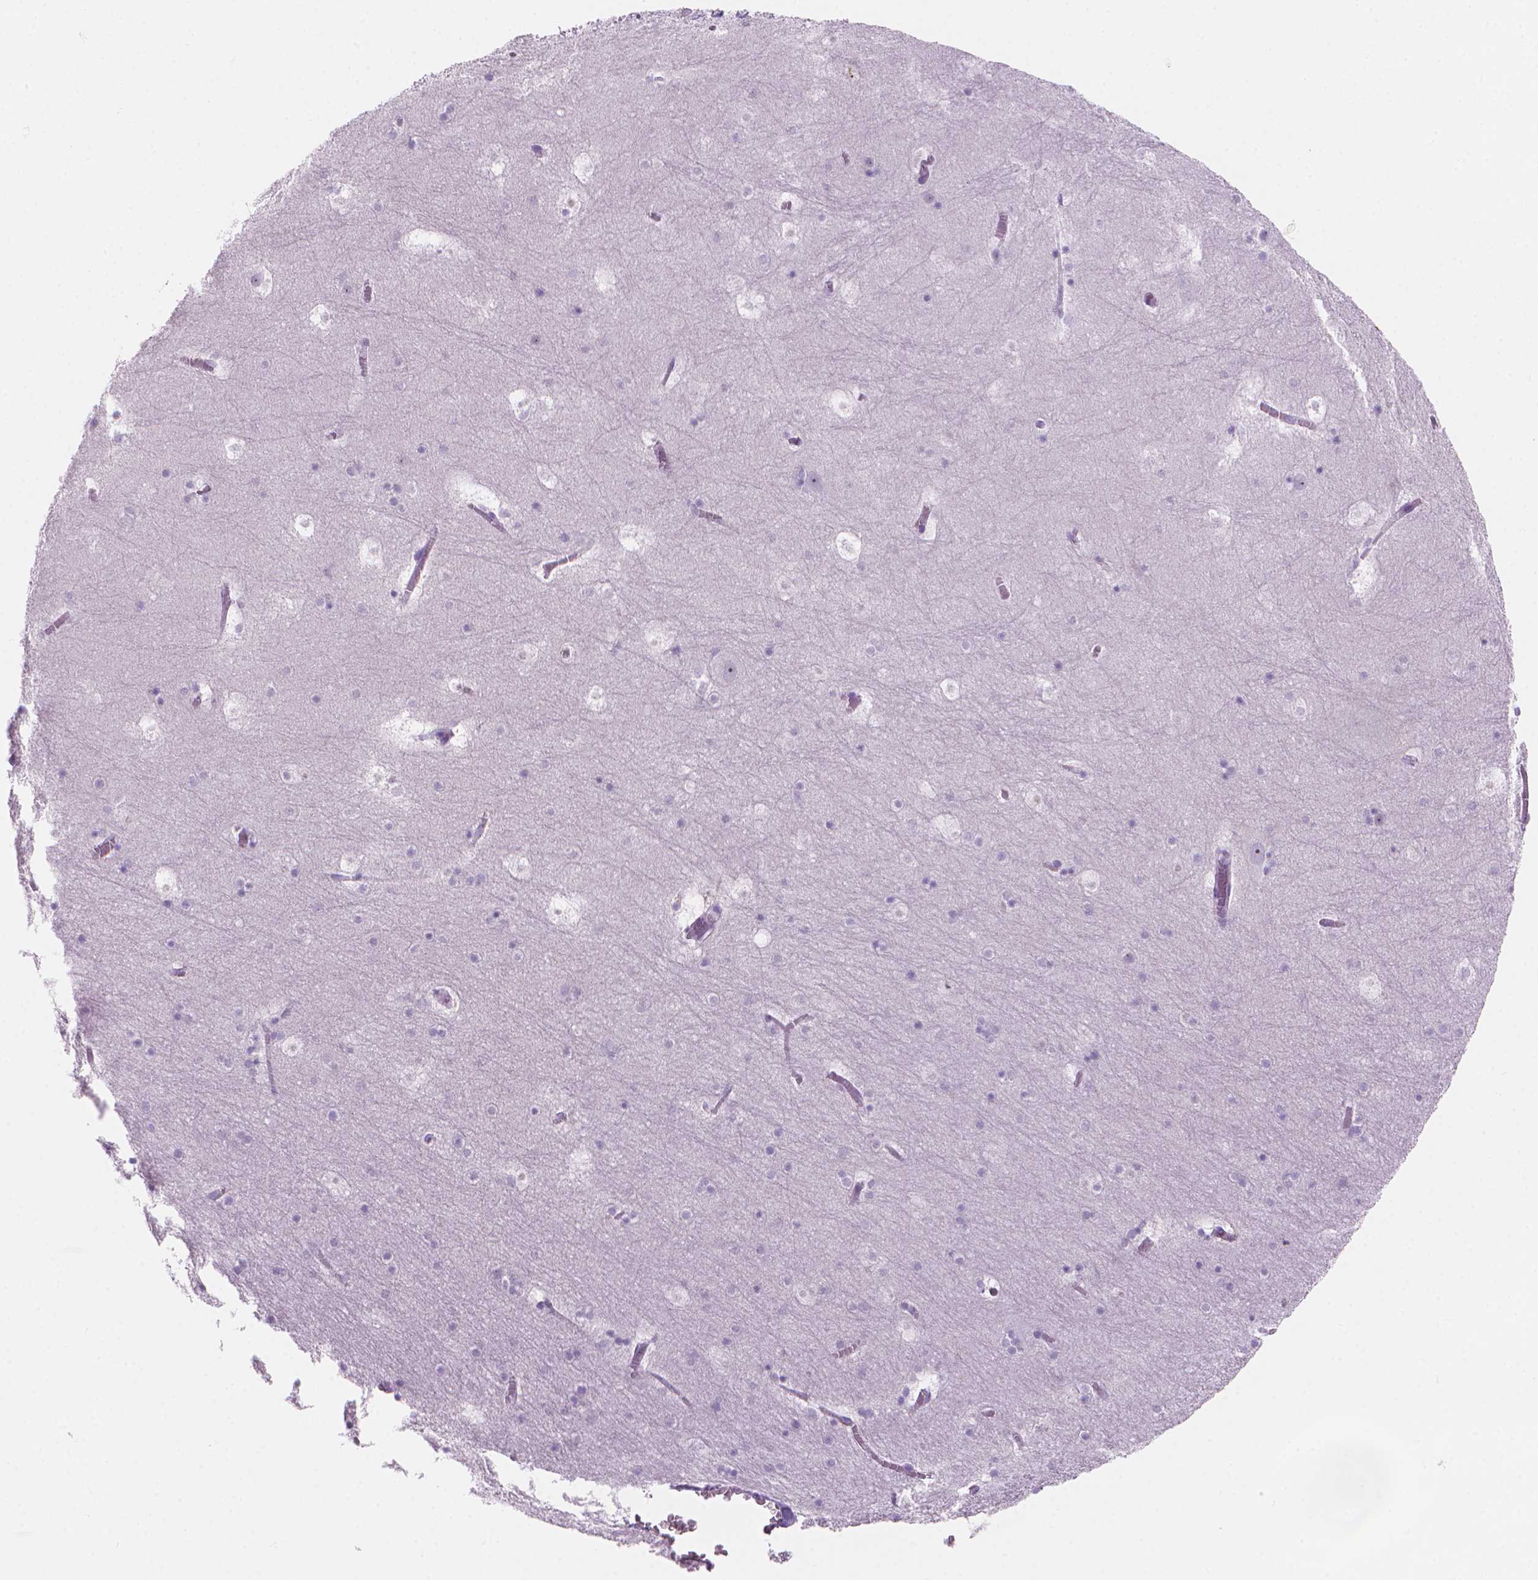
{"staining": {"intensity": "negative", "quantity": "none", "location": "none"}, "tissue": "hippocampus", "cell_type": "Glial cells", "image_type": "normal", "snomed": [{"axis": "morphology", "description": "Normal tissue, NOS"}, {"axis": "topography", "description": "Hippocampus"}], "caption": "Unremarkable hippocampus was stained to show a protein in brown. There is no significant expression in glial cells. (Stains: DAB immunohistochemistry (IHC) with hematoxylin counter stain, Microscopy: brightfield microscopy at high magnification).", "gene": "ENSG00000187186", "patient": {"sex": "male", "age": 45}}